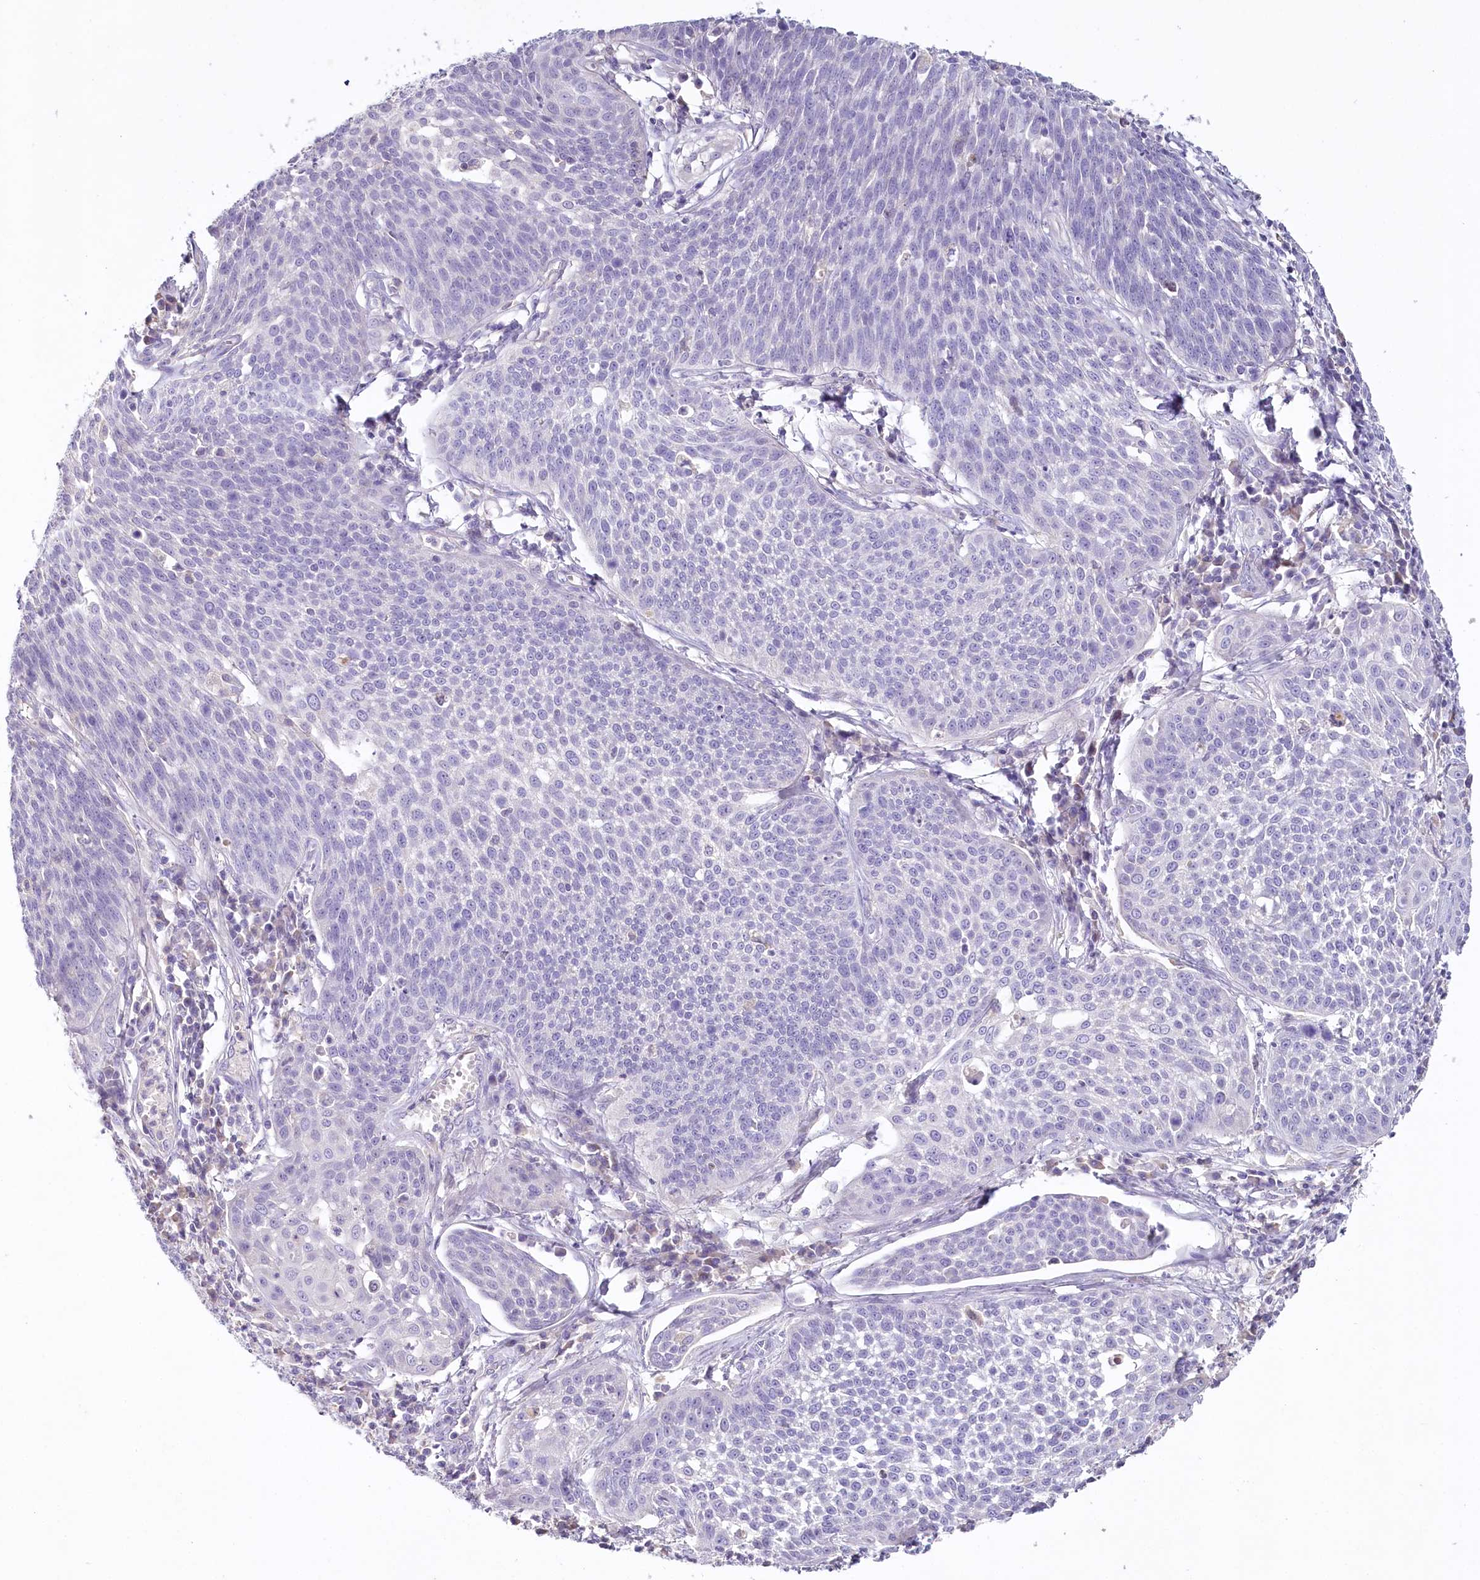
{"staining": {"intensity": "negative", "quantity": "none", "location": "none"}, "tissue": "cervical cancer", "cell_type": "Tumor cells", "image_type": "cancer", "snomed": [{"axis": "morphology", "description": "Squamous cell carcinoma, NOS"}, {"axis": "topography", "description": "Cervix"}], "caption": "Immunohistochemistry (IHC) of human cervical squamous cell carcinoma displays no positivity in tumor cells.", "gene": "HPD", "patient": {"sex": "female", "age": 34}}